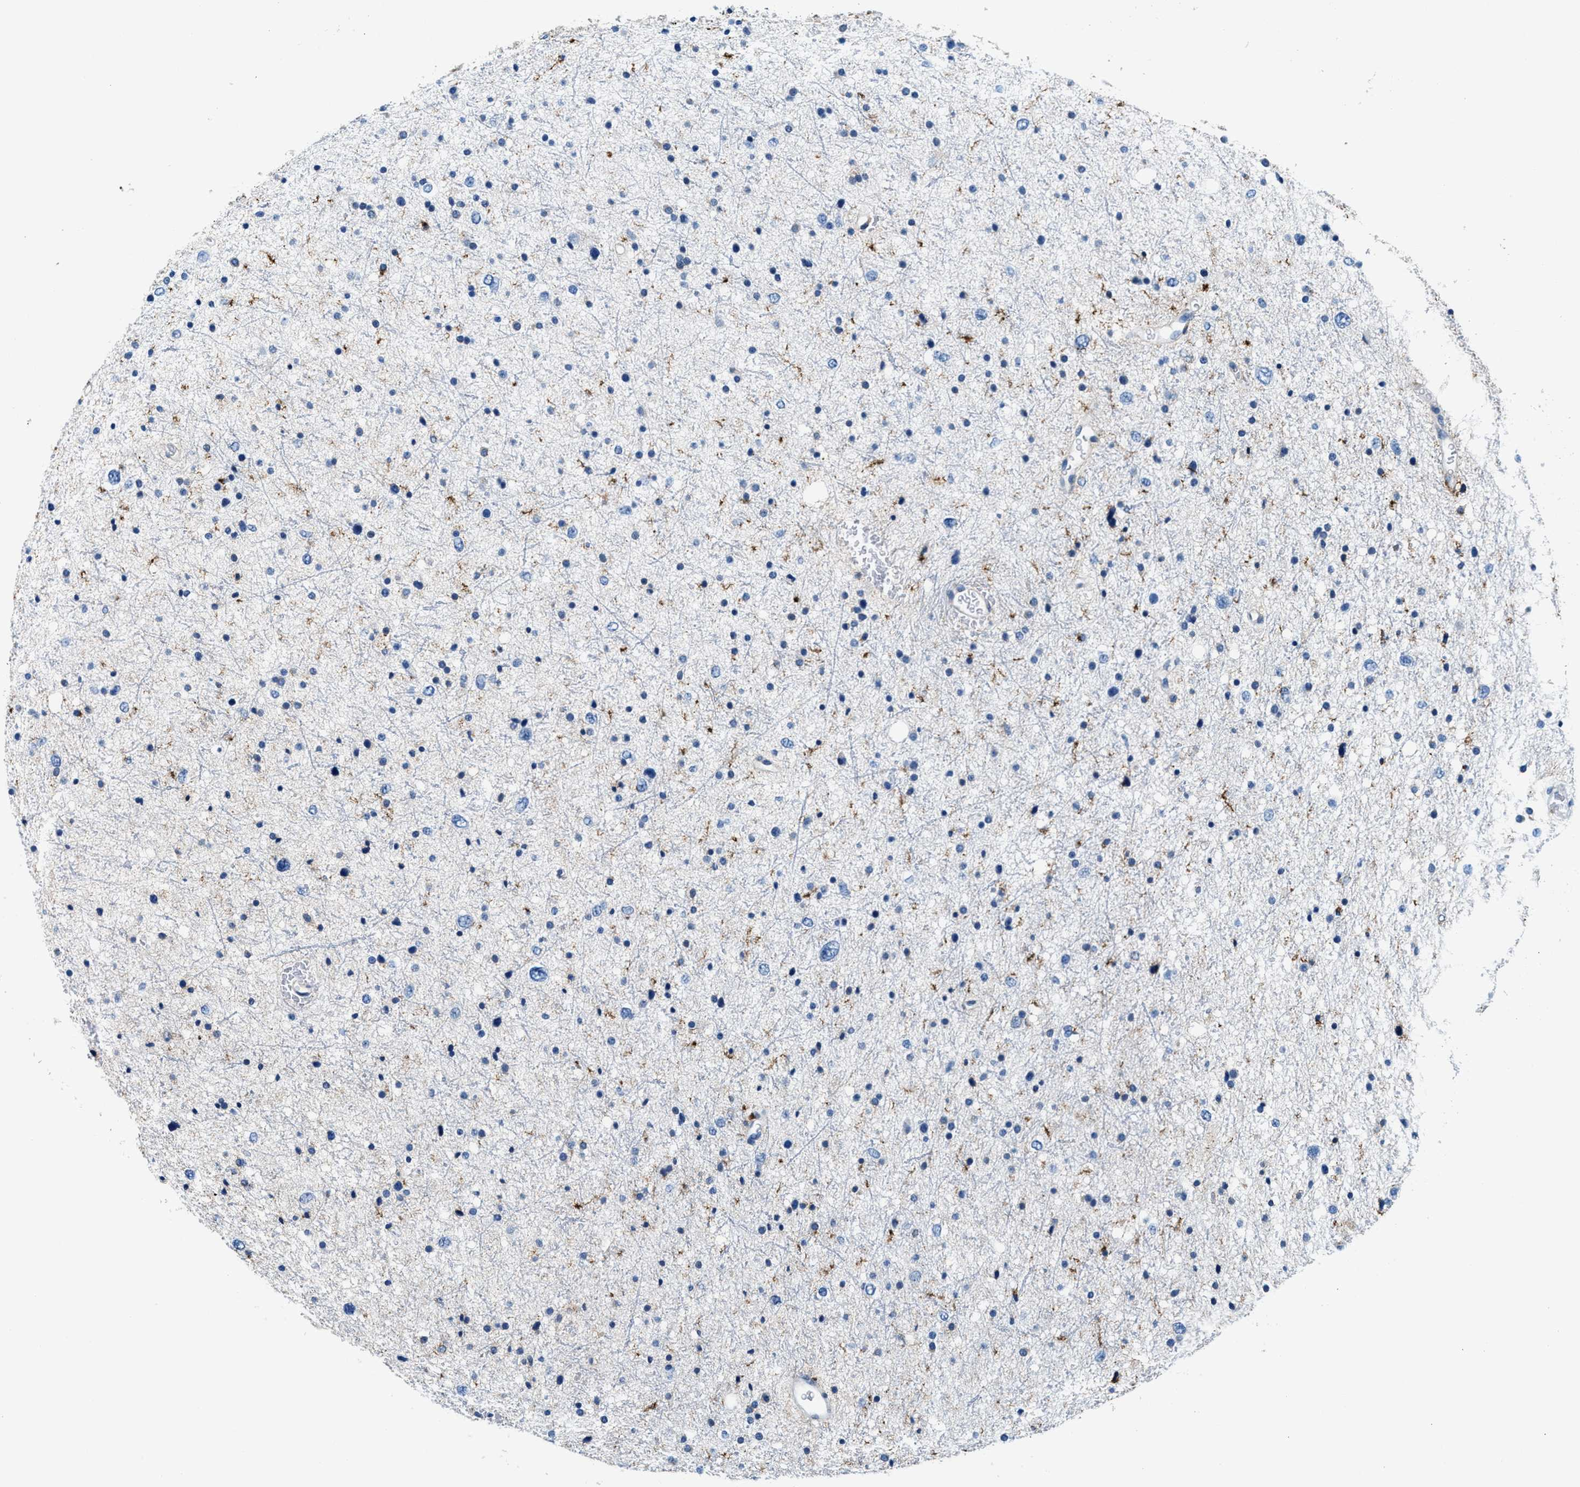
{"staining": {"intensity": "negative", "quantity": "none", "location": "none"}, "tissue": "glioma", "cell_type": "Tumor cells", "image_type": "cancer", "snomed": [{"axis": "morphology", "description": "Glioma, malignant, Low grade"}, {"axis": "topography", "description": "Brain"}], "caption": "High power microscopy photomicrograph of an immunohistochemistry (IHC) photomicrograph of malignant glioma (low-grade), revealing no significant positivity in tumor cells. (Immunohistochemistry, brightfield microscopy, high magnification).", "gene": "SLFN11", "patient": {"sex": "female", "age": 37}}